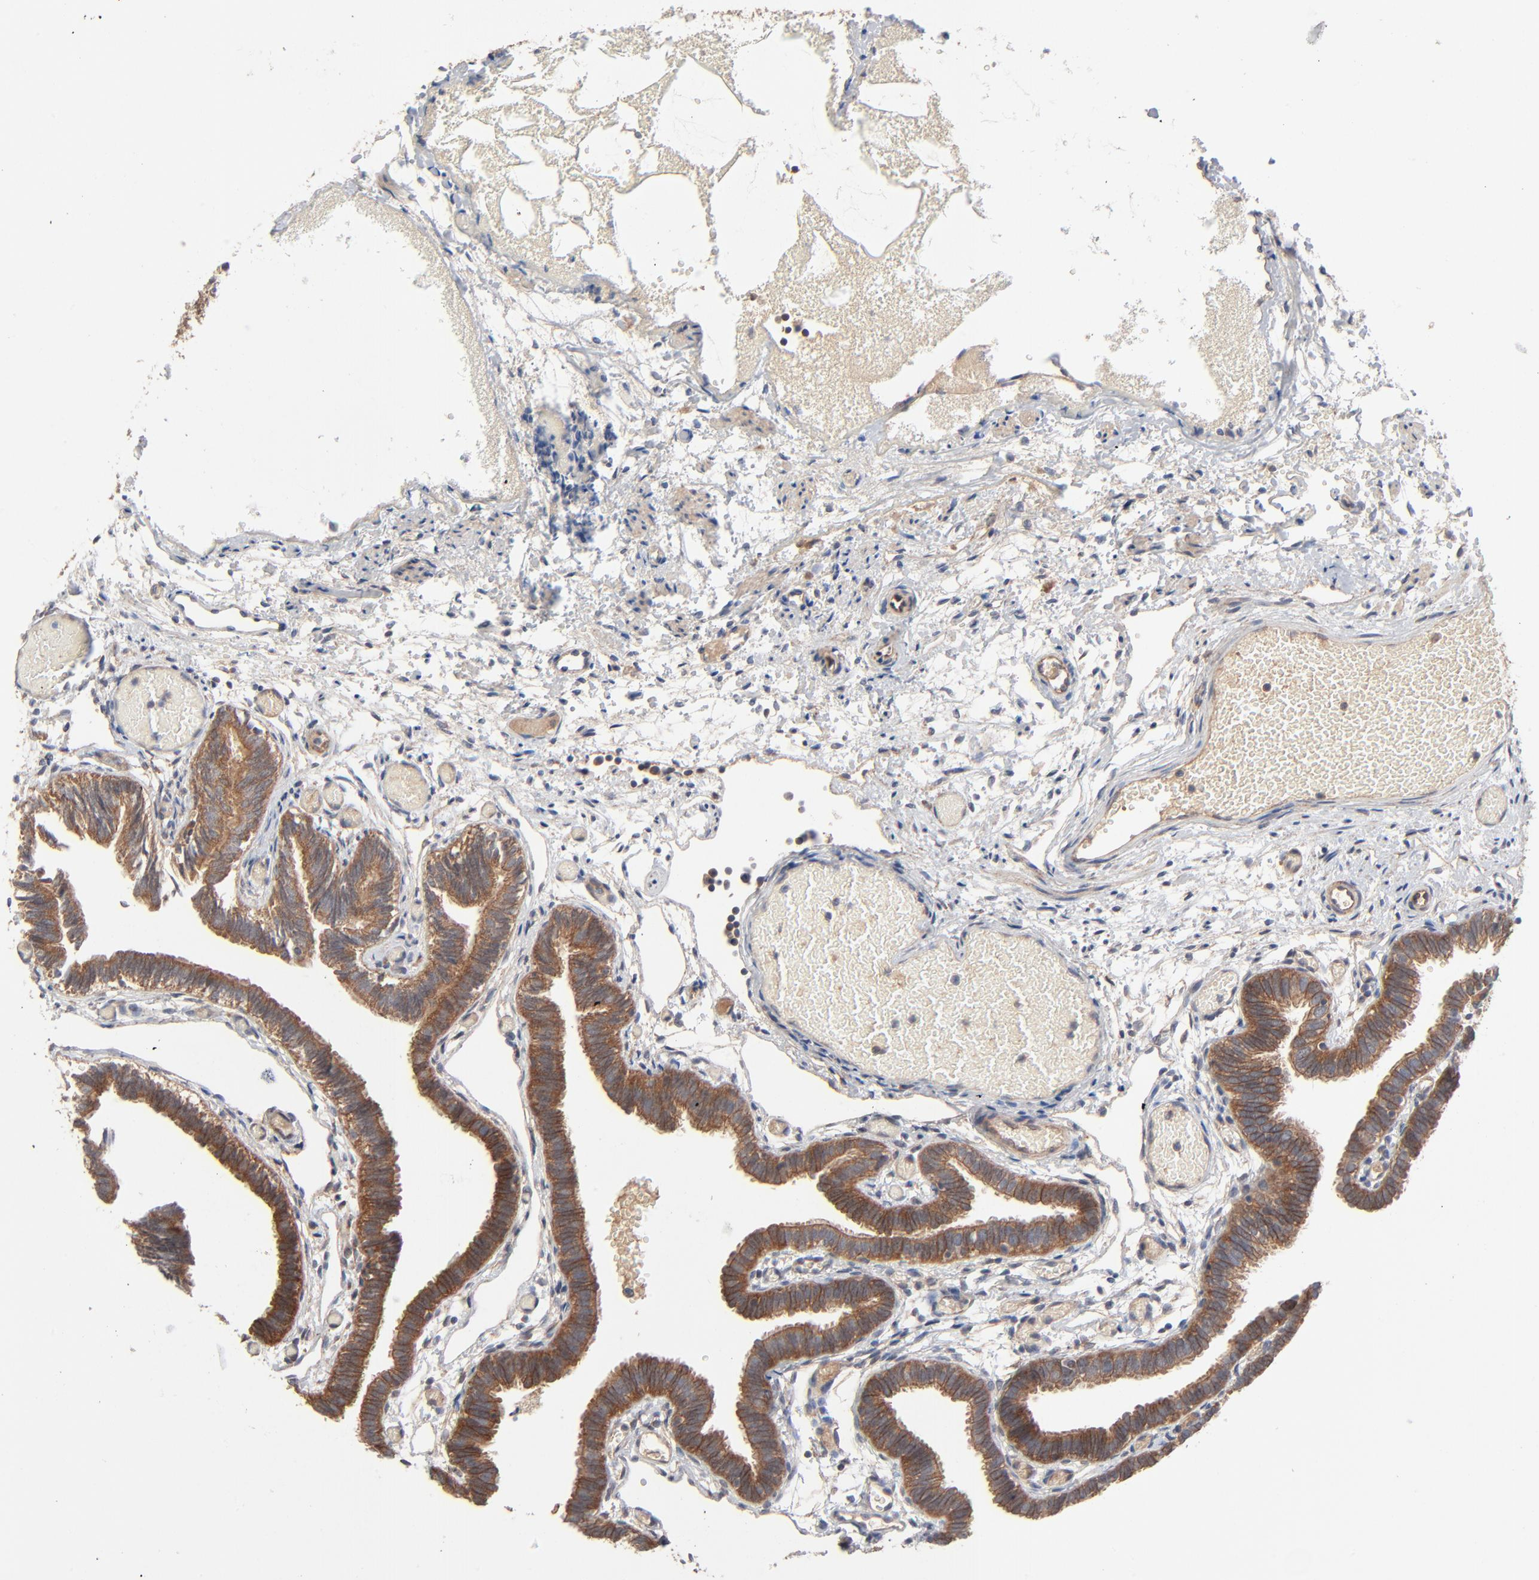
{"staining": {"intensity": "strong", "quantity": ">75%", "location": "cytoplasmic/membranous"}, "tissue": "fallopian tube", "cell_type": "Glandular cells", "image_type": "normal", "snomed": [{"axis": "morphology", "description": "Normal tissue, NOS"}, {"axis": "topography", "description": "Fallopian tube"}], "caption": "About >75% of glandular cells in normal human fallopian tube show strong cytoplasmic/membranous protein positivity as visualized by brown immunohistochemical staining.", "gene": "ABLIM3", "patient": {"sex": "female", "age": 29}}